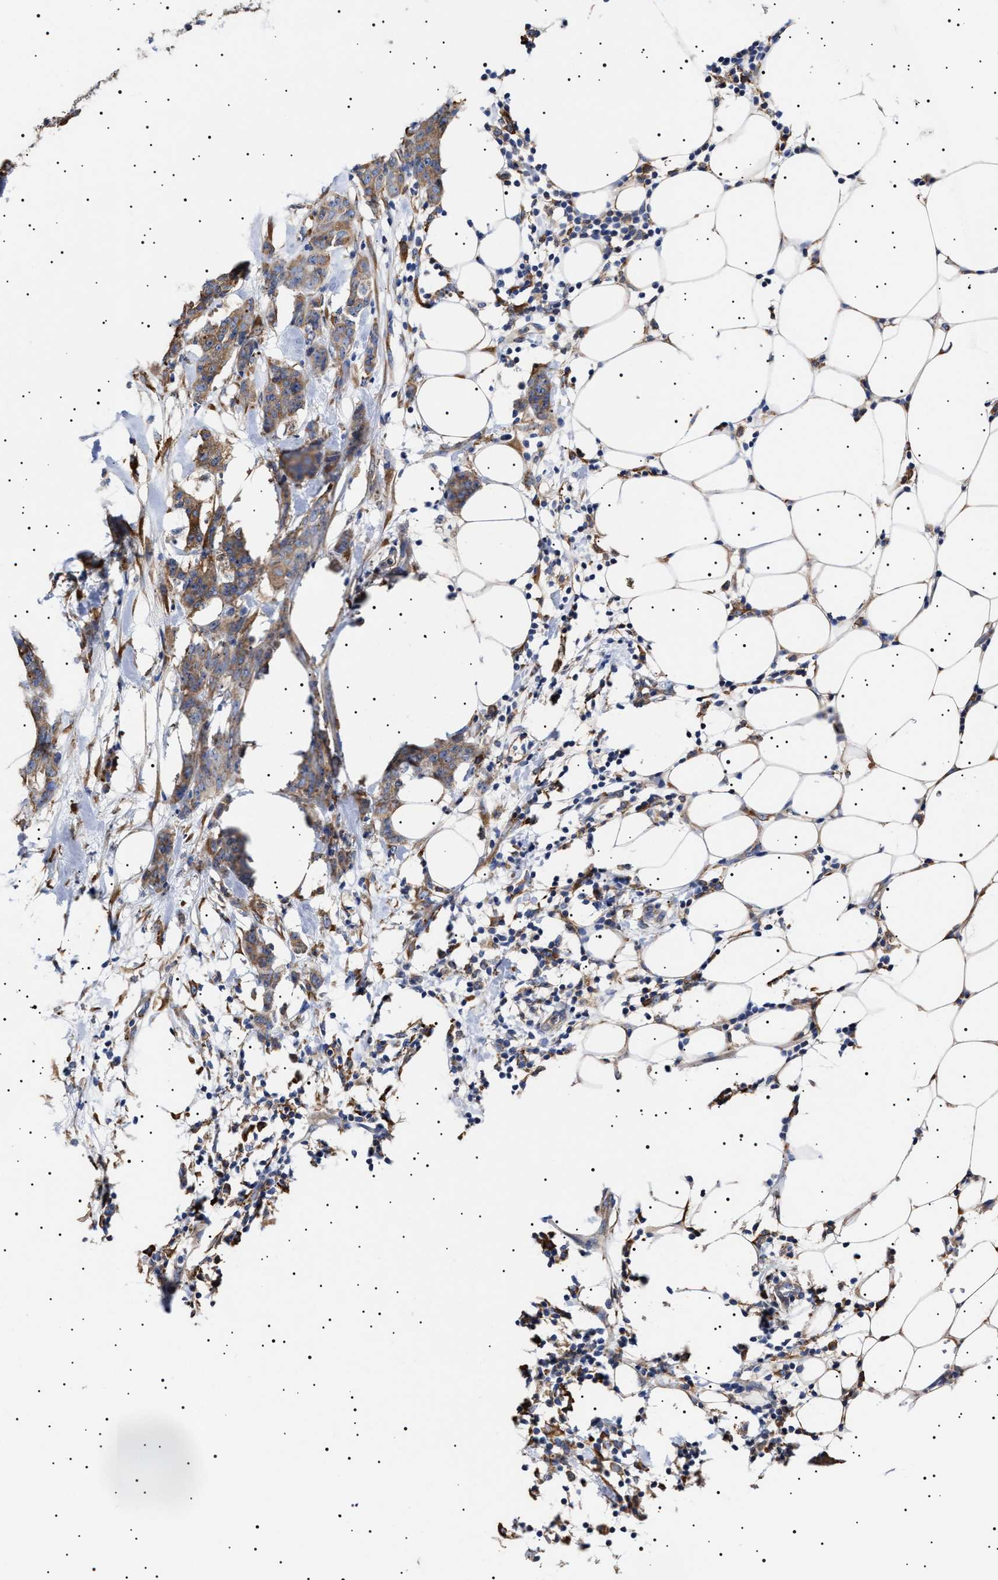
{"staining": {"intensity": "moderate", "quantity": ">75%", "location": "cytoplasmic/membranous"}, "tissue": "breast cancer", "cell_type": "Tumor cells", "image_type": "cancer", "snomed": [{"axis": "morphology", "description": "Normal tissue, NOS"}, {"axis": "morphology", "description": "Duct carcinoma"}, {"axis": "topography", "description": "Breast"}], "caption": "Breast cancer (invasive ductal carcinoma) tissue displays moderate cytoplasmic/membranous staining in about >75% of tumor cells", "gene": "ERCC6L2", "patient": {"sex": "female", "age": 40}}